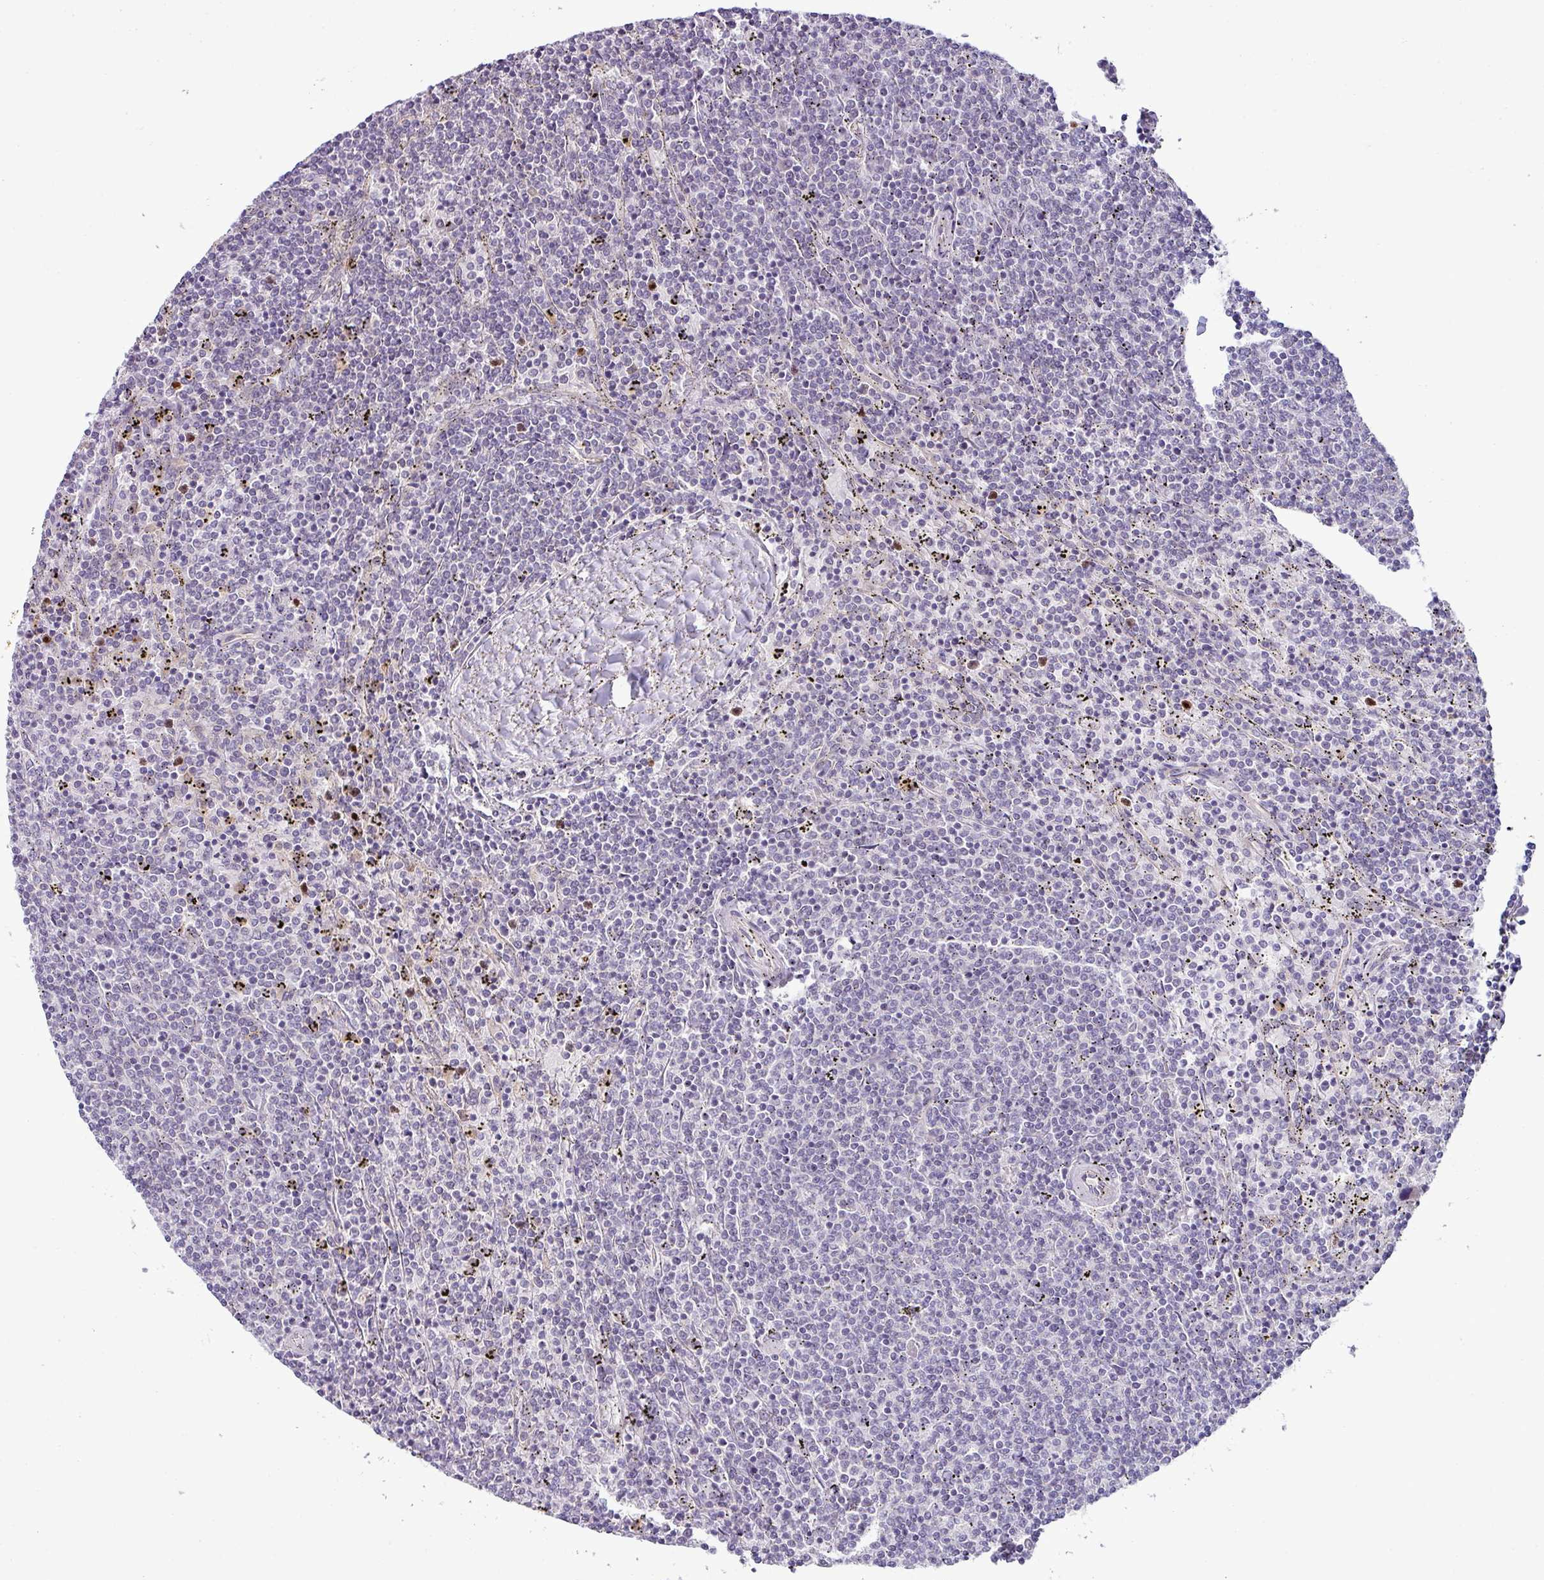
{"staining": {"intensity": "negative", "quantity": "none", "location": "none"}, "tissue": "lymphoma", "cell_type": "Tumor cells", "image_type": "cancer", "snomed": [{"axis": "morphology", "description": "Malignant lymphoma, non-Hodgkin's type, Low grade"}, {"axis": "topography", "description": "Spleen"}], "caption": "This histopathology image is of low-grade malignant lymphoma, non-Hodgkin's type stained with immunohistochemistry (IHC) to label a protein in brown with the nuclei are counter-stained blue. There is no staining in tumor cells.", "gene": "HBEGF", "patient": {"sex": "female", "age": 50}}